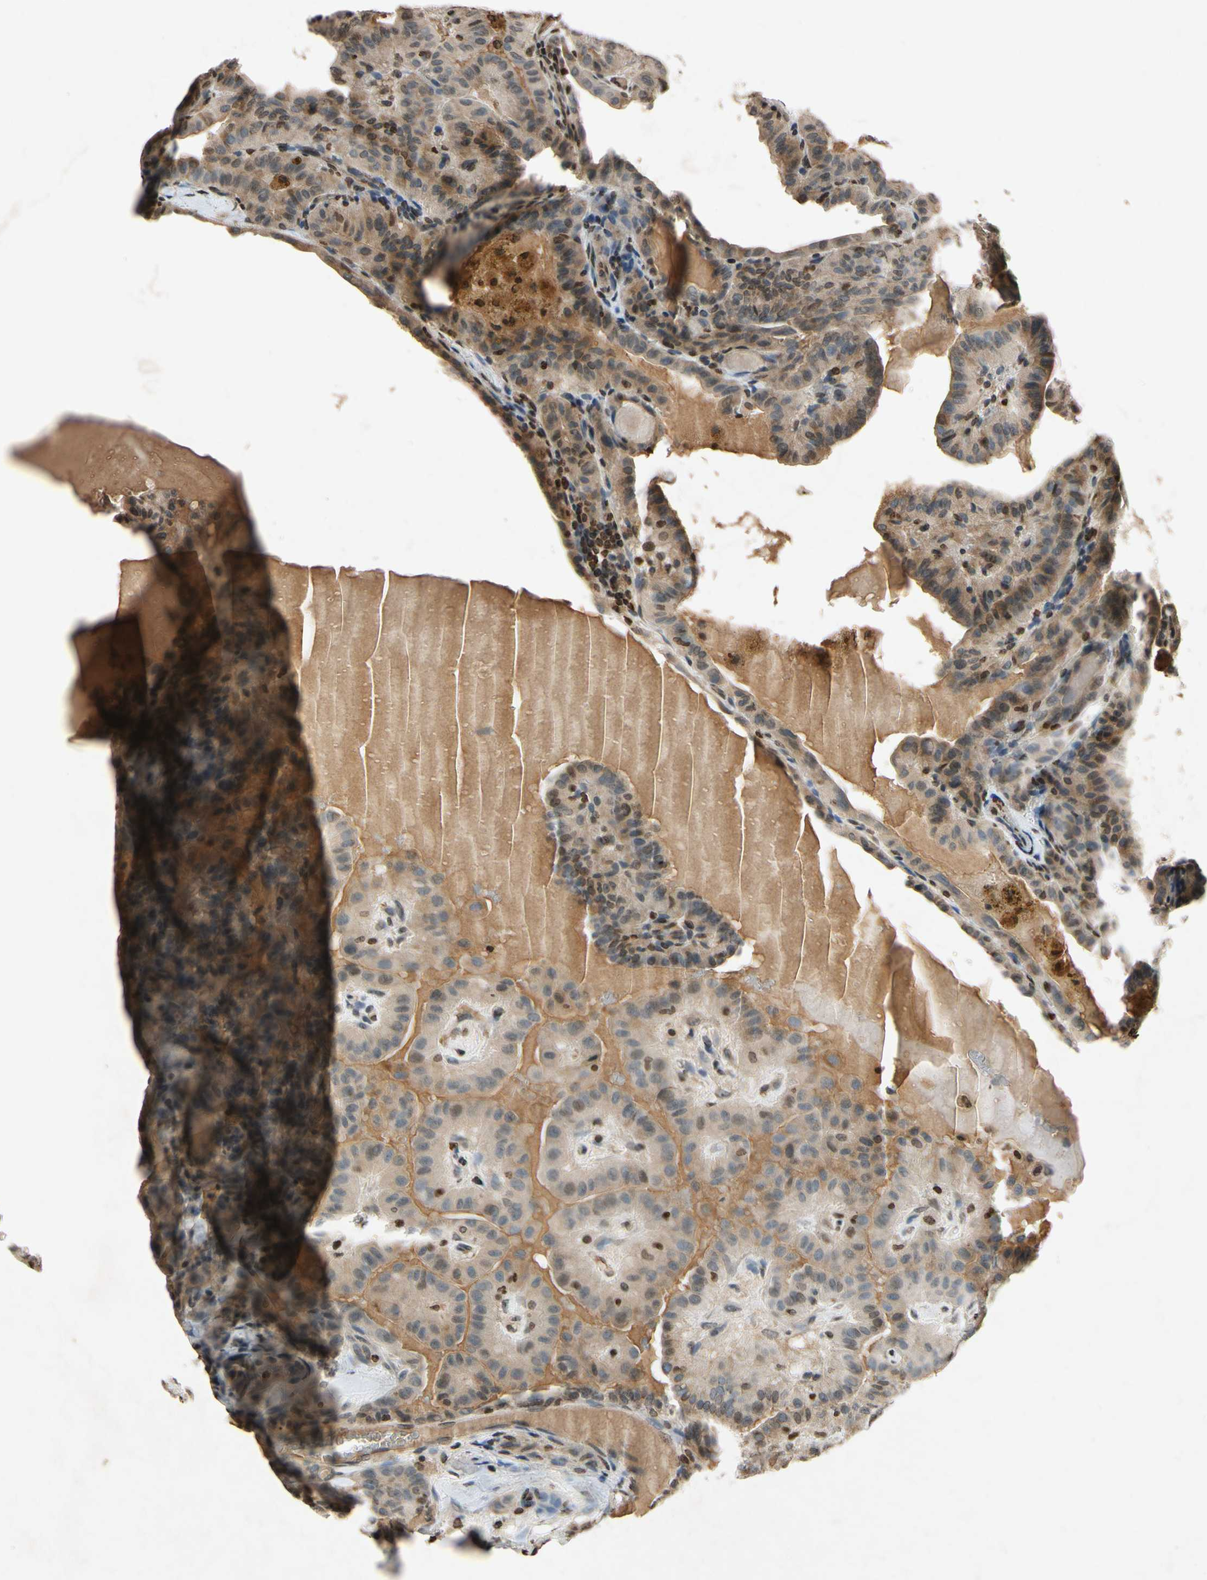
{"staining": {"intensity": "weak", "quantity": "<25%", "location": "nuclear"}, "tissue": "thyroid cancer", "cell_type": "Tumor cells", "image_type": "cancer", "snomed": [{"axis": "morphology", "description": "Papillary adenocarcinoma, NOS"}, {"axis": "topography", "description": "Thyroid gland"}], "caption": "Human thyroid cancer stained for a protein using immunohistochemistry (IHC) demonstrates no staining in tumor cells.", "gene": "HOXB3", "patient": {"sex": "male", "age": 77}}